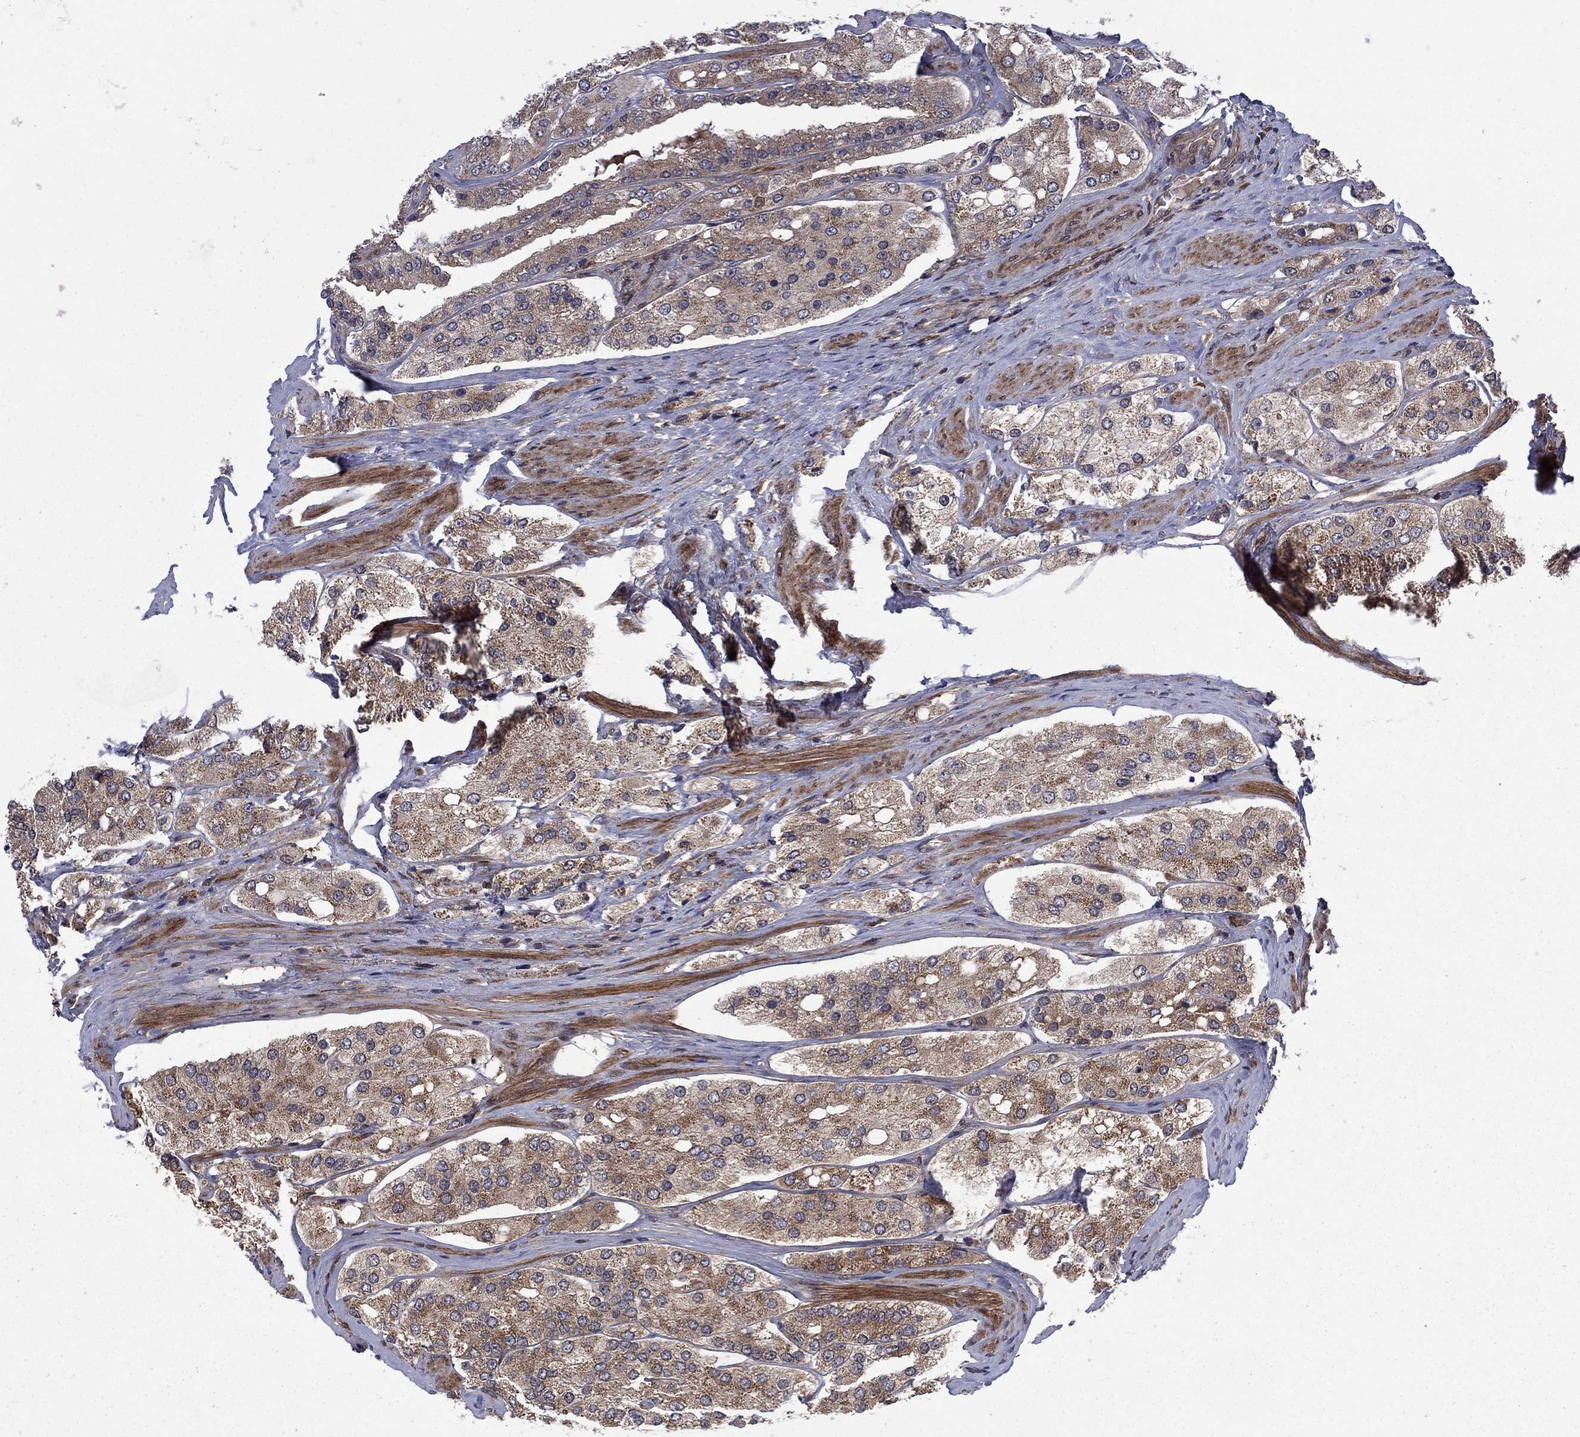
{"staining": {"intensity": "weak", "quantity": ">75%", "location": "cytoplasmic/membranous"}, "tissue": "prostate cancer", "cell_type": "Tumor cells", "image_type": "cancer", "snomed": [{"axis": "morphology", "description": "Adenocarcinoma, Low grade"}, {"axis": "topography", "description": "Prostate"}], "caption": "This histopathology image displays immunohistochemistry staining of prostate low-grade adenocarcinoma, with low weak cytoplasmic/membranous staining in approximately >75% of tumor cells.", "gene": "HDAC4", "patient": {"sex": "male", "age": 69}}